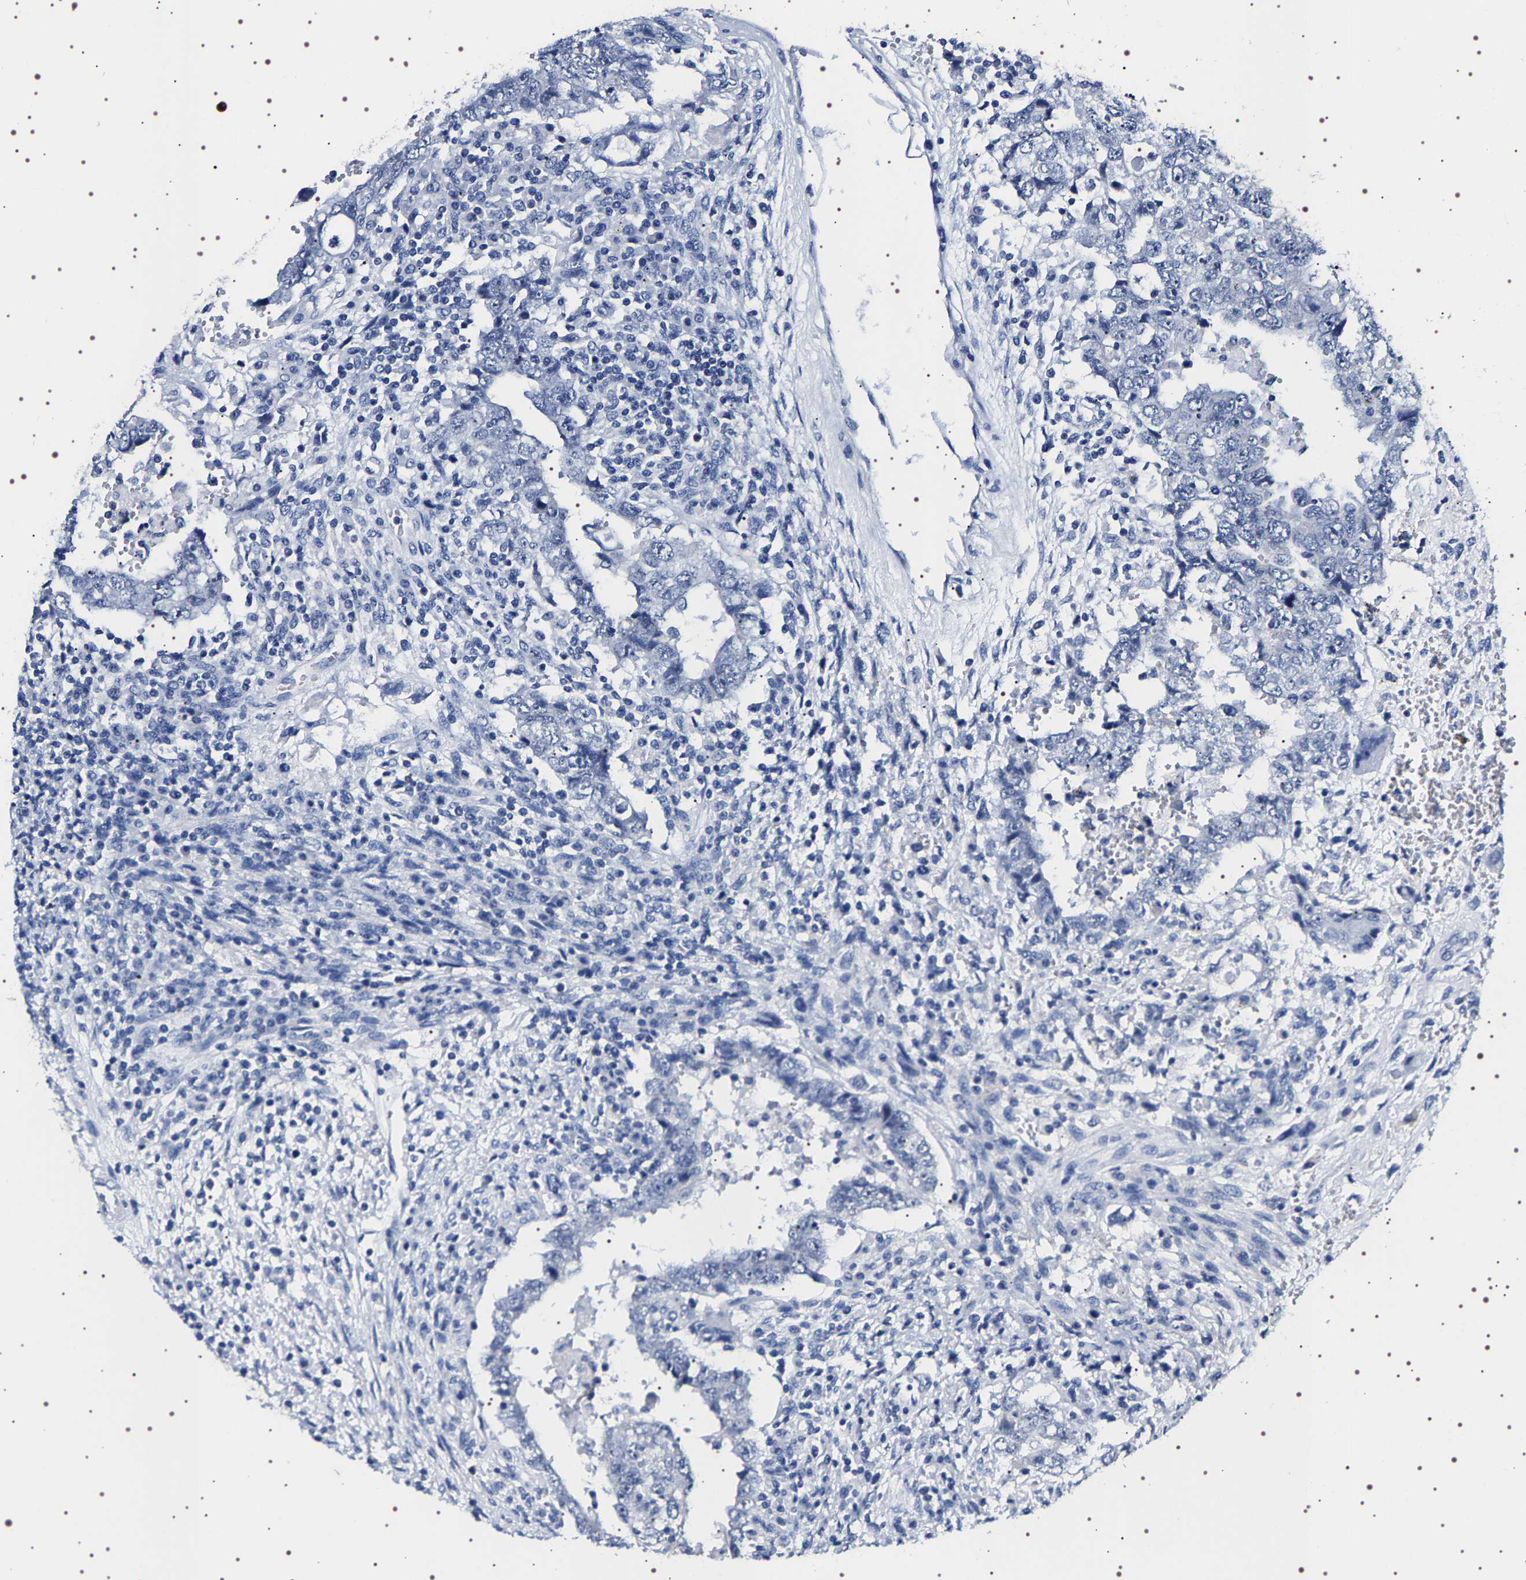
{"staining": {"intensity": "negative", "quantity": "none", "location": "none"}, "tissue": "testis cancer", "cell_type": "Tumor cells", "image_type": "cancer", "snomed": [{"axis": "morphology", "description": "Carcinoma, Embryonal, NOS"}, {"axis": "topography", "description": "Testis"}], "caption": "Protein analysis of testis cancer reveals no significant staining in tumor cells.", "gene": "UBQLN3", "patient": {"sex": "male", "age": 26}}